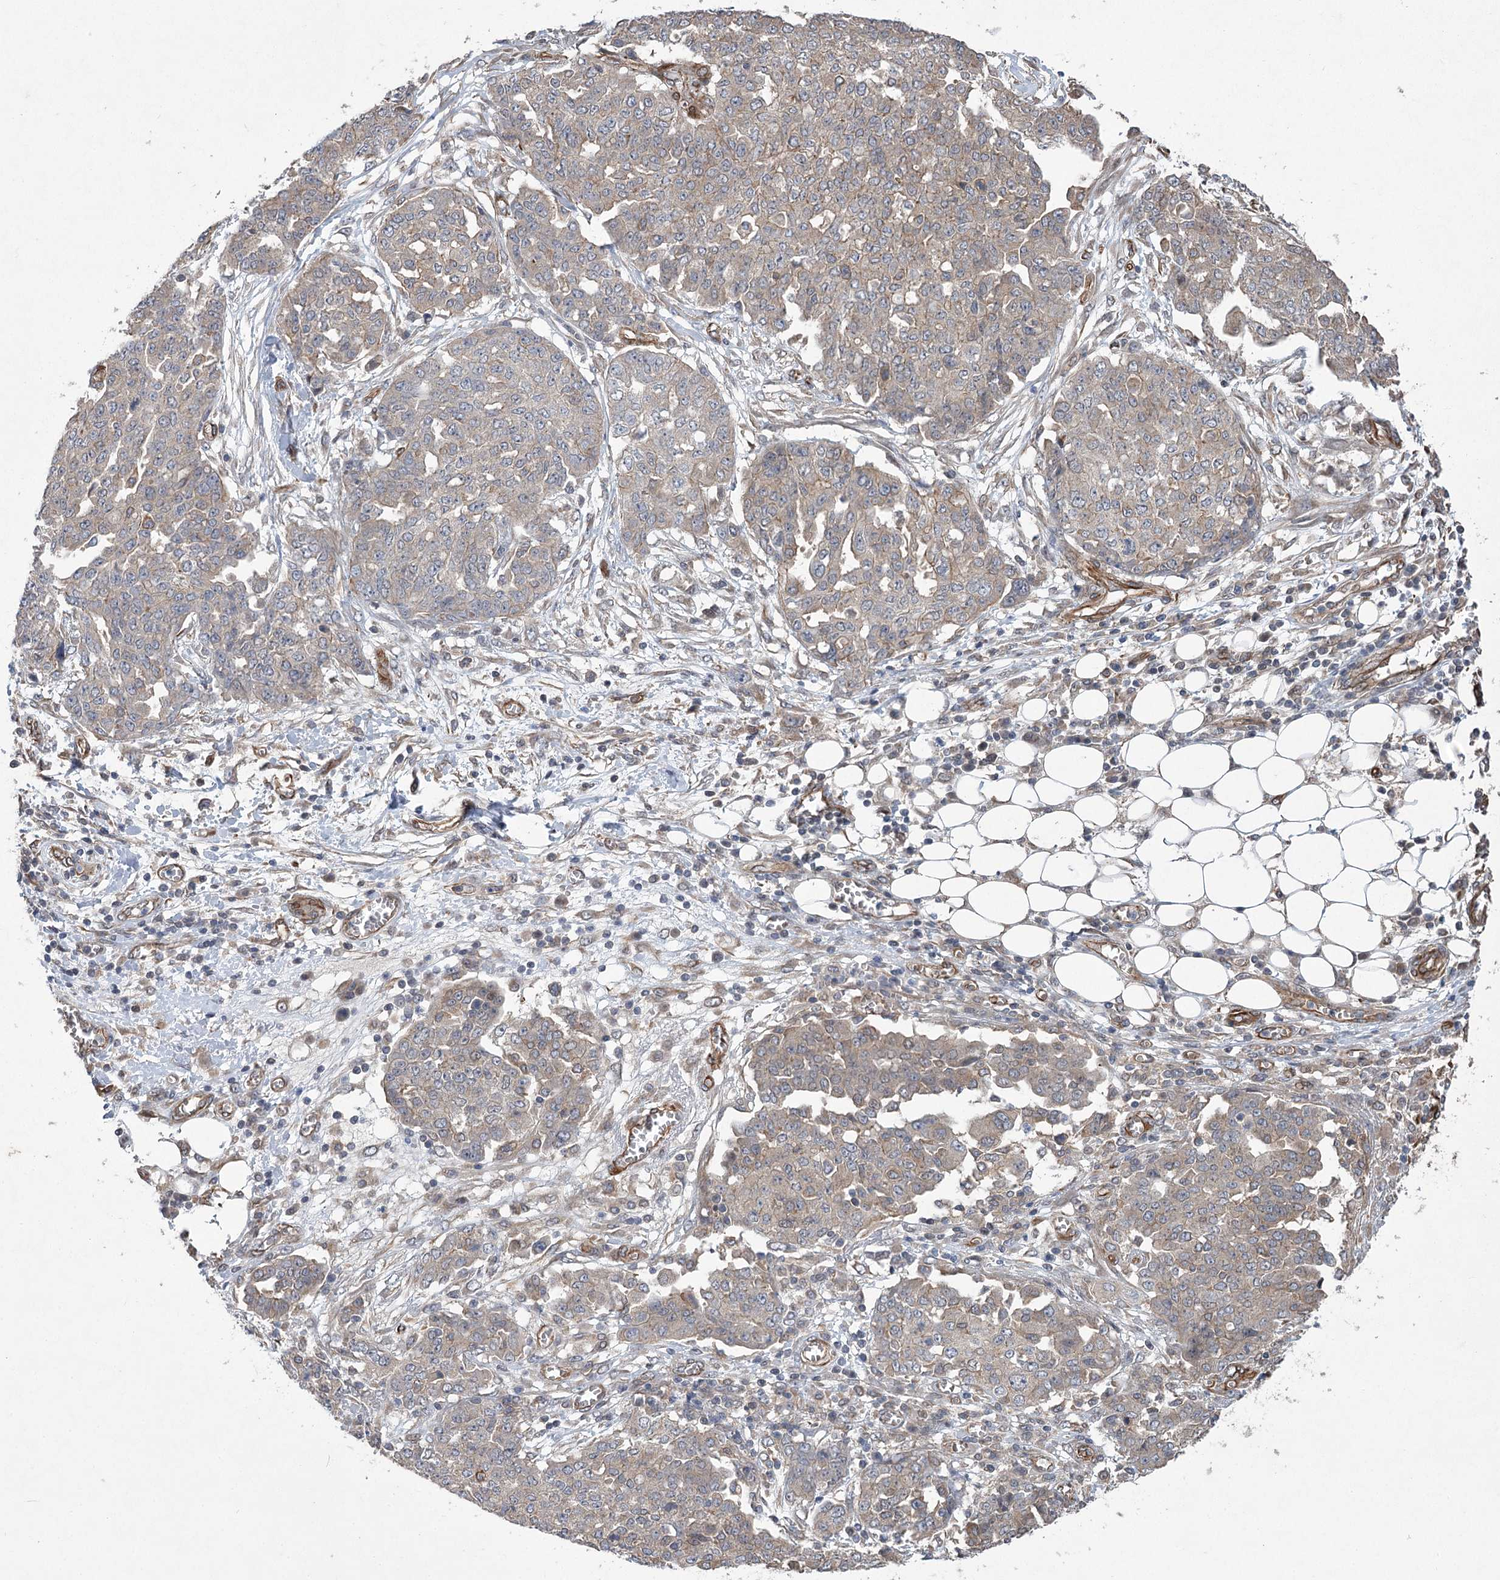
{"staining": {"intensity": "weak", "quantity": "<25%", "location": "cytoplasmic/membranous"}, "tissue": "ovarian cancer", "cell_type": "Tumor cells", "image_type": "cancer", "snomed": [{"axis": "morphology", "description": "Cystadenocarcinoma, serous, NOS"}, {"axis": "topography", "description": "Soft tissue"}, {"axis": "topography", "description": "Ovary"}], "caption": "Ovarian serous cystadenocarcinoma was stained to show a protein in brown. There is no significant staining in tumor cells.", "gene": "RWDD4", "patient": {"sex": "female", "age": 57}}